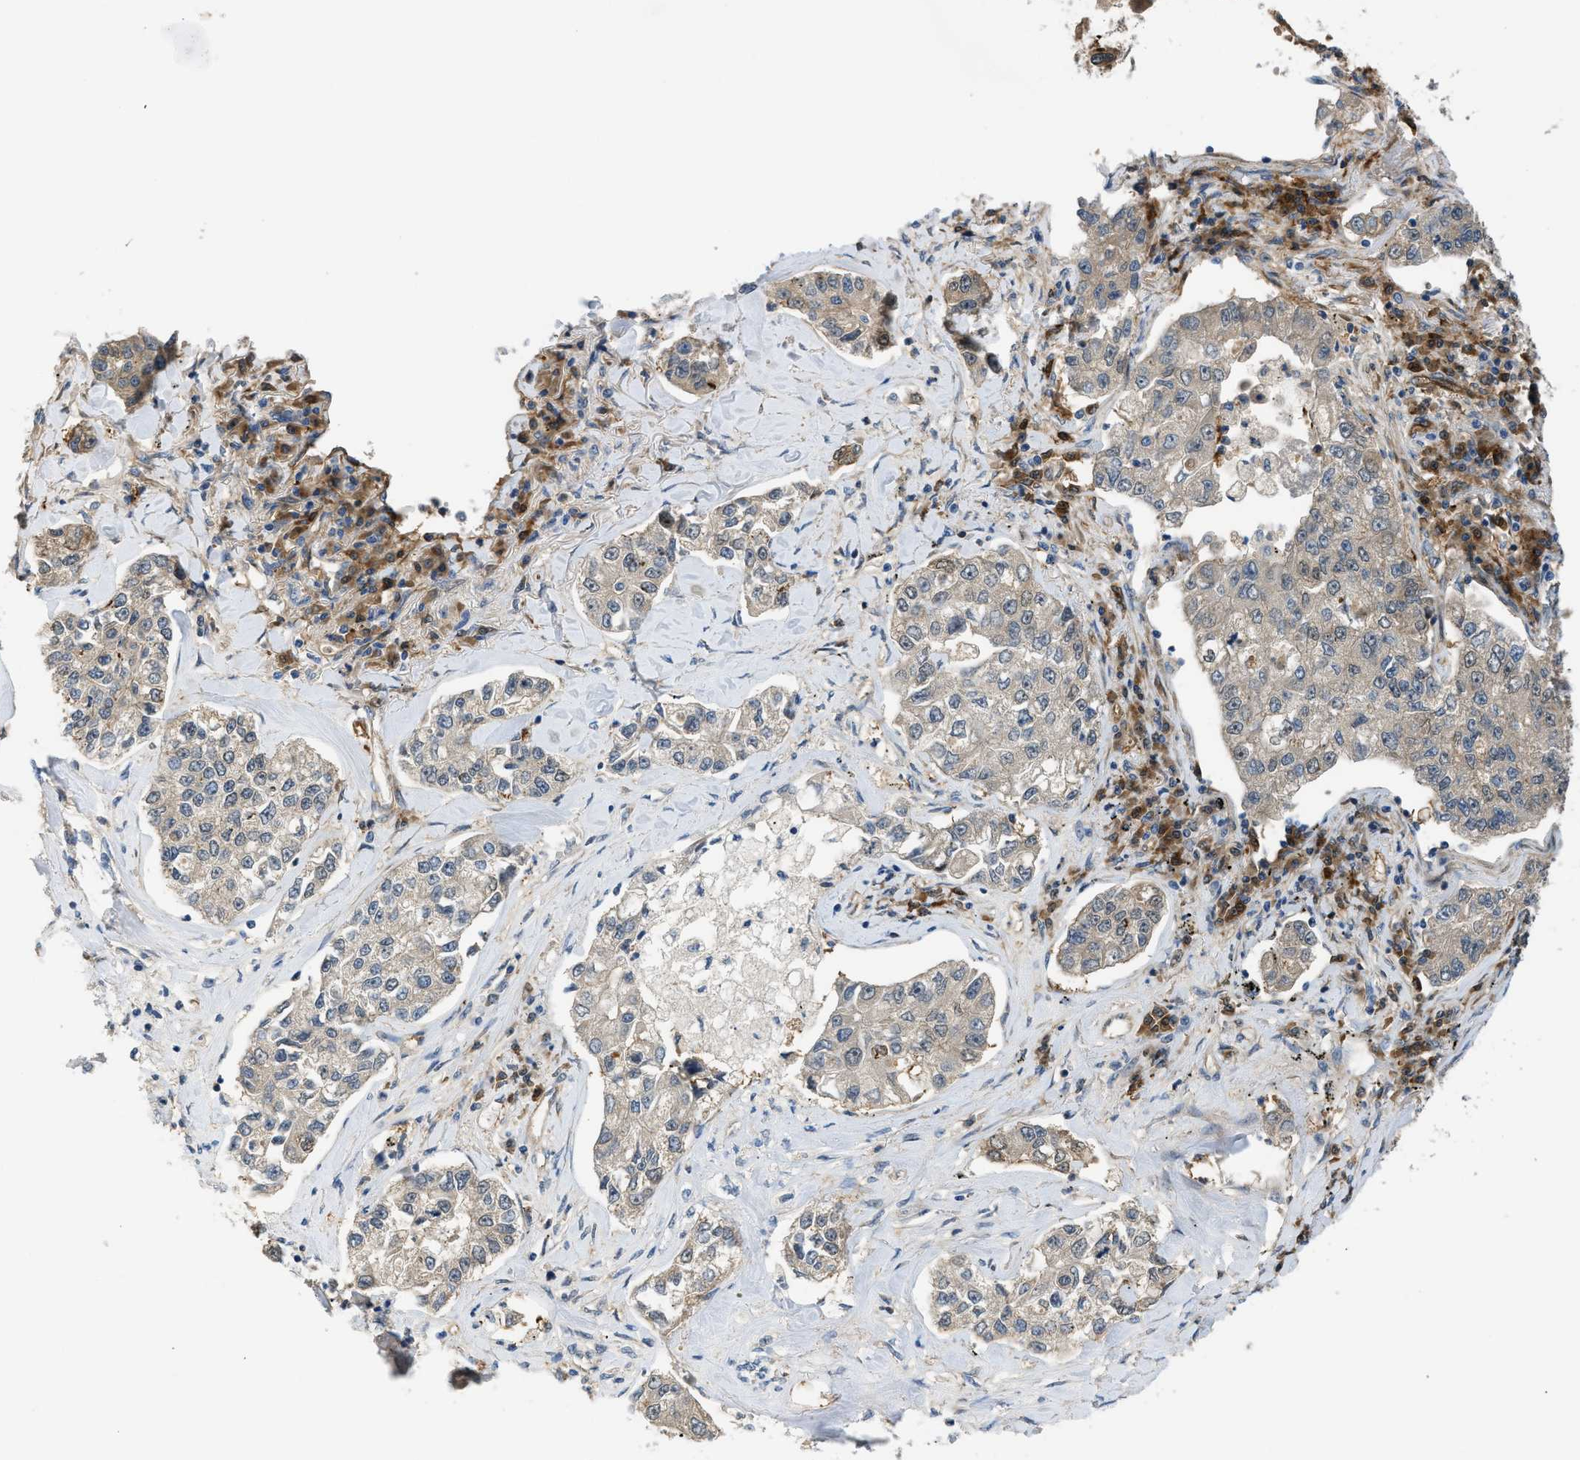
{"staining": {"intensity": "weak", "quantity": "<25%", "location": "cytoplasmic/membranous"}, "tissue": "lung cancer", "cell_type": "Tumor cells", "image_type": "cancer", "snomed": [{"axis": "morphology", "description": "Adenocarcinoma, NOS"}, {"axis": "topography", "description": "Lung"}], "caption": "Immunohistochemistry (IHC) of adenocarcinoma (lung) displays no positivity in tumor cells.", "gene": "TRAK2", "patient": {"sex": "male", "age": 49}}